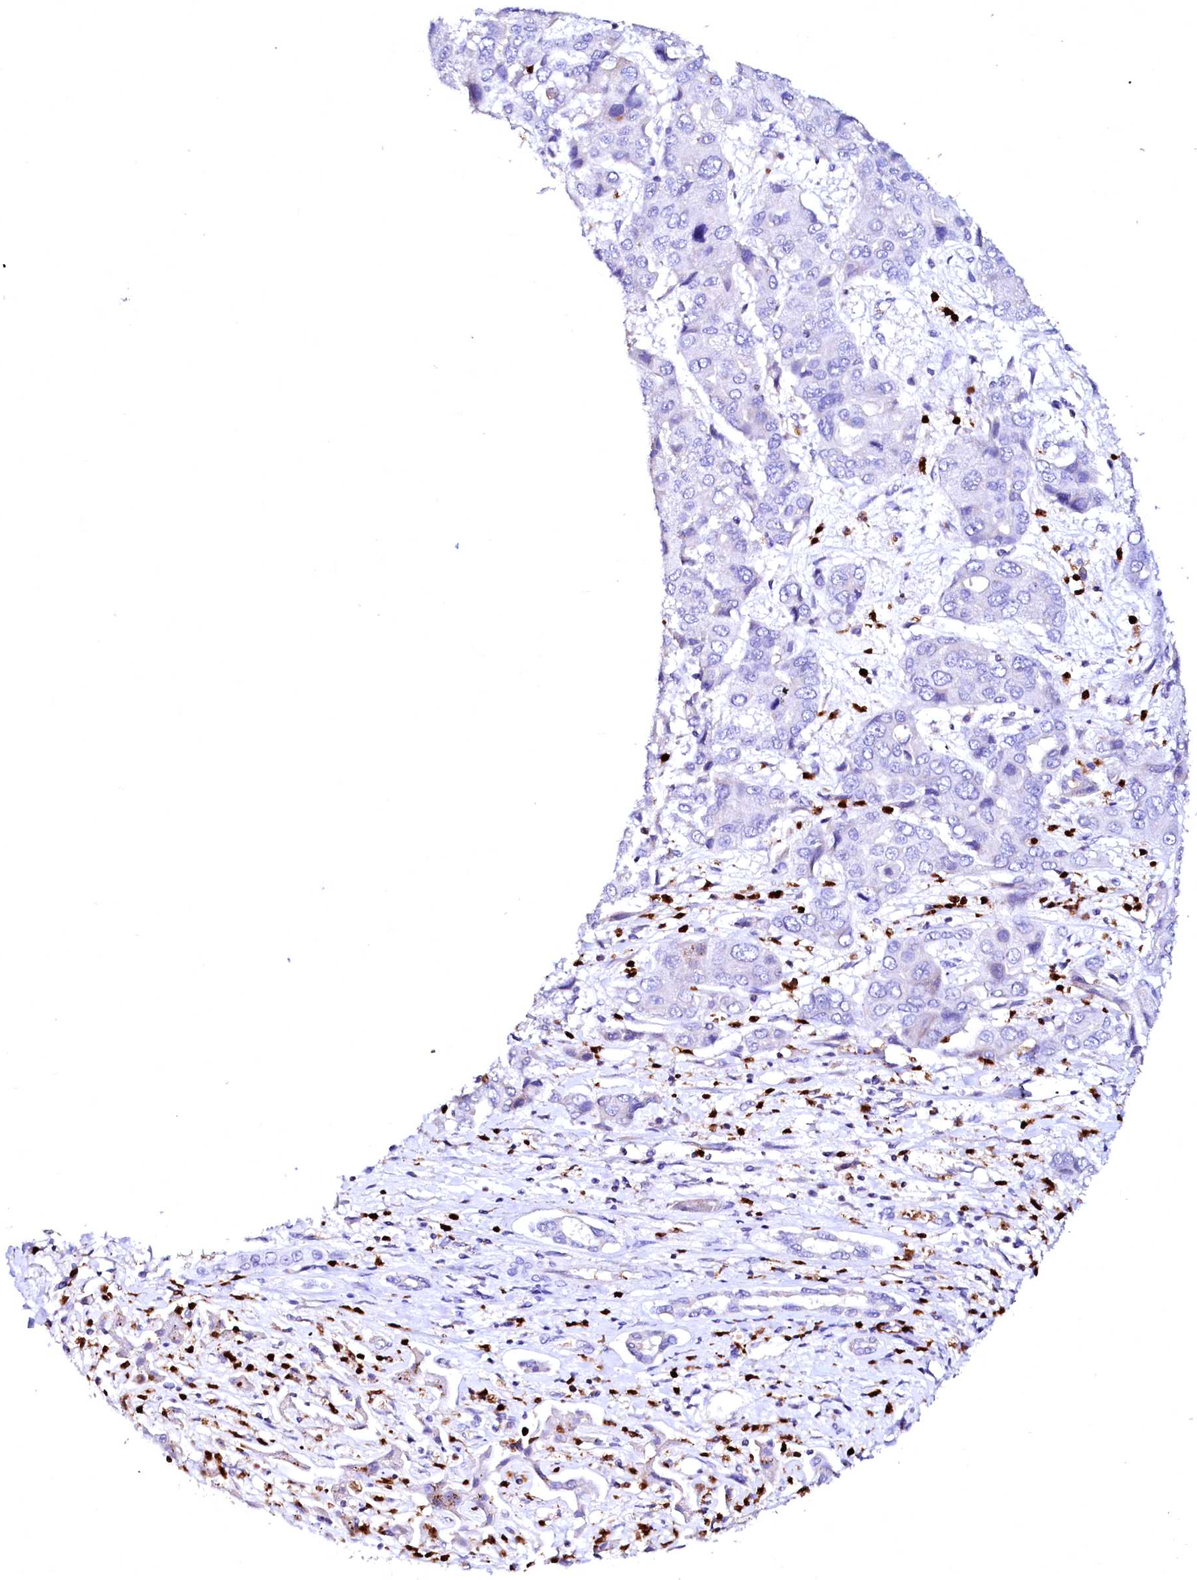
{"staining": {"intensity": "negative", "quantity": "none", "location": "none"}, "tissue": "liver cancer", "cell_type": "Tumor cells", "image_type": "cancer", "snomed": [{"axis": "morphology", "description": "Cholangiocarcinoma"}, {"axis": "topography", "description": "Liver"}], "caption": "This photomicrograph is of liver cancer (cholangiocarcinoma) stained with immunohistochemistry (IHC) to label a protein in brown with the nuclei are counter-stained blue. There is no positivity in tumor cells. The staining was performed using DAB to visualize the protein expression in brown, while the nuclei were stained in blue with hematoxylin (Magnification: 20x).", "gene": "RAB27A", "patient": {"sex": "male", "age": 67}}